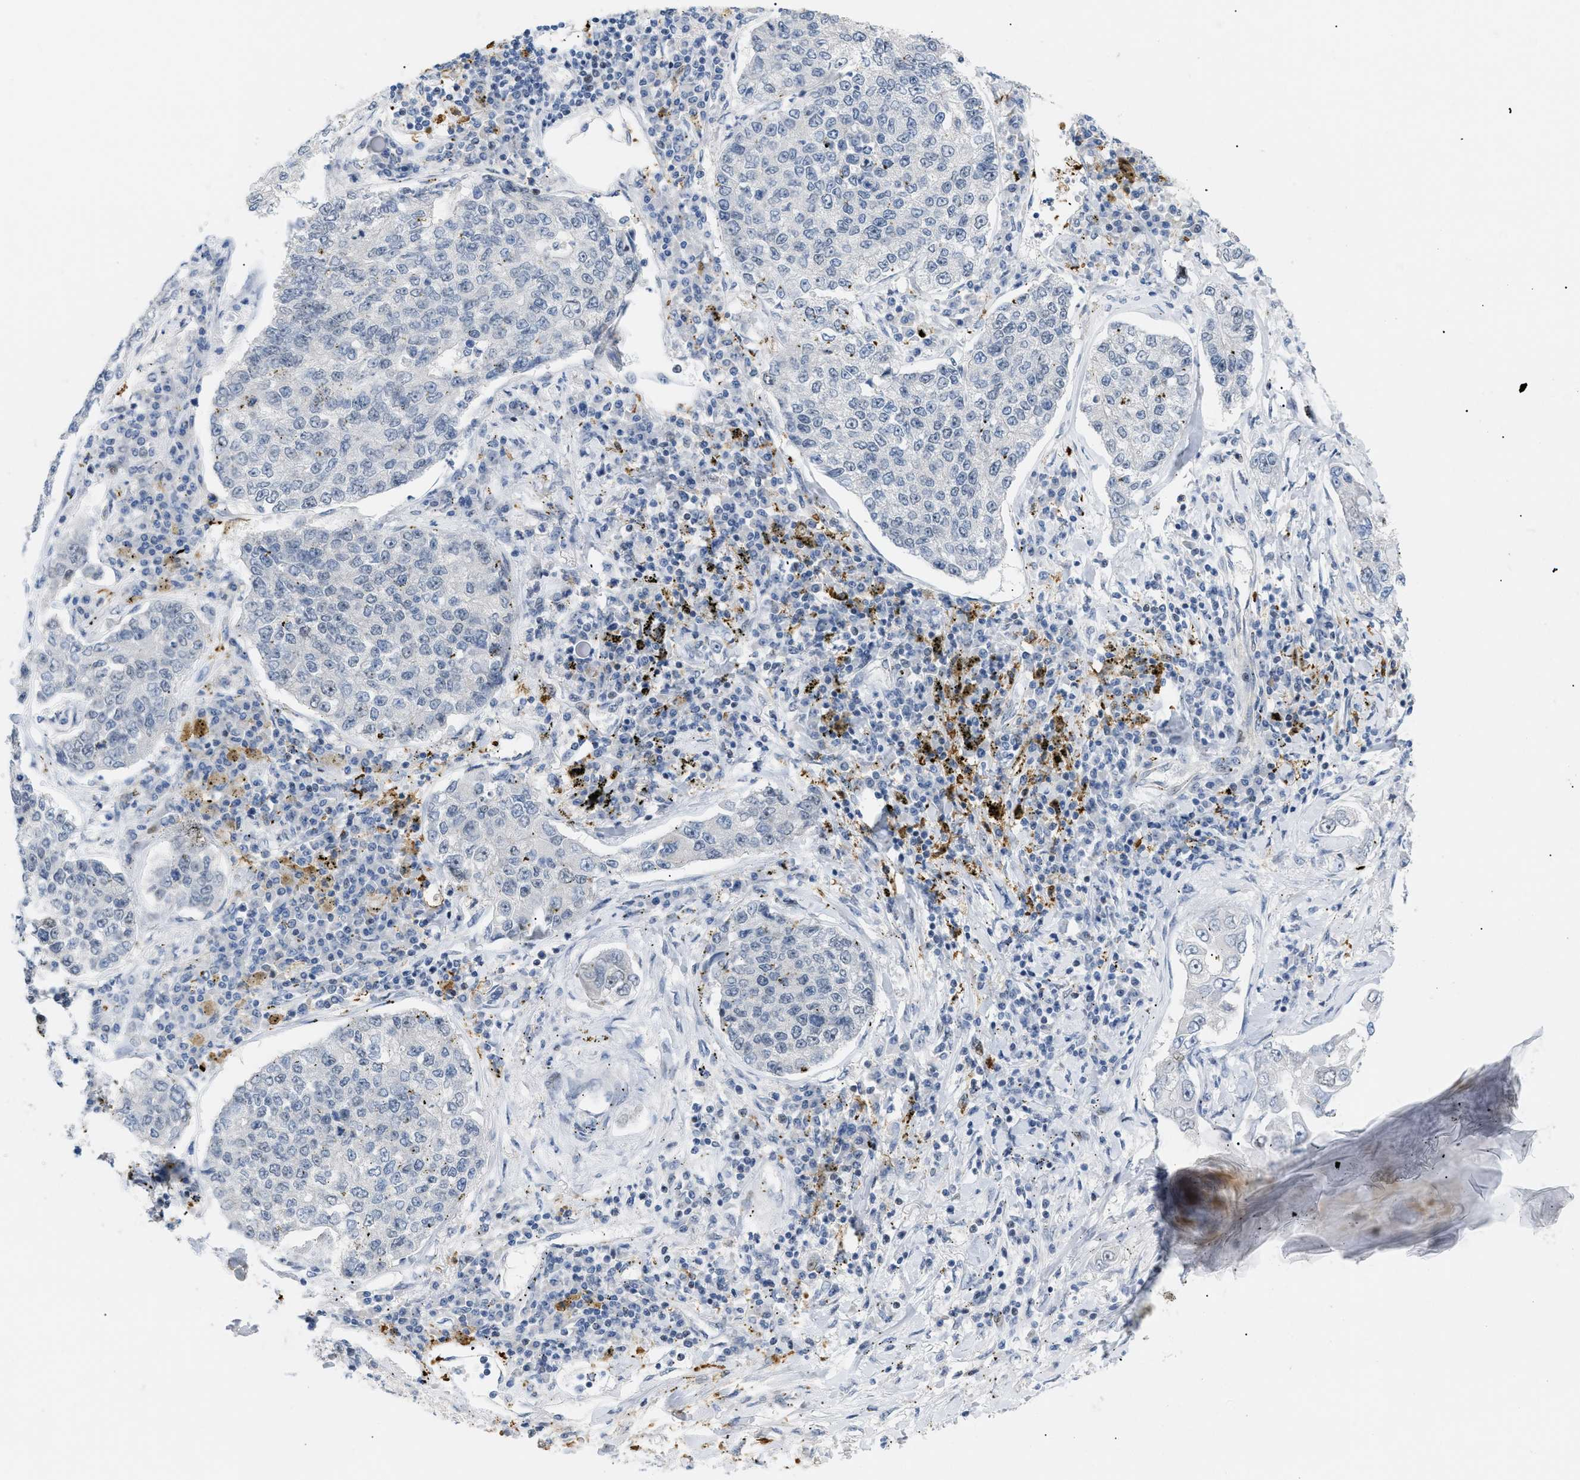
{"staining": {"intensity": "negative", "quantity": "none", "location": "none"}, "tissue": "lung cancer", "cell_type": "Tumor cells", "image_type": "cancer", "snomed": [{"axis": "morphology", "description": "Adenocarcinoma, NOS"}, {"axis": "topography", "description": "Lung"}], "caption": "IHC image of adenocarcinoma (lung) stained for a protein (brown), which exhibits no staining in tumor cells.", "gene": "MED1", "patient": {"sex": "male", "age": 49}}